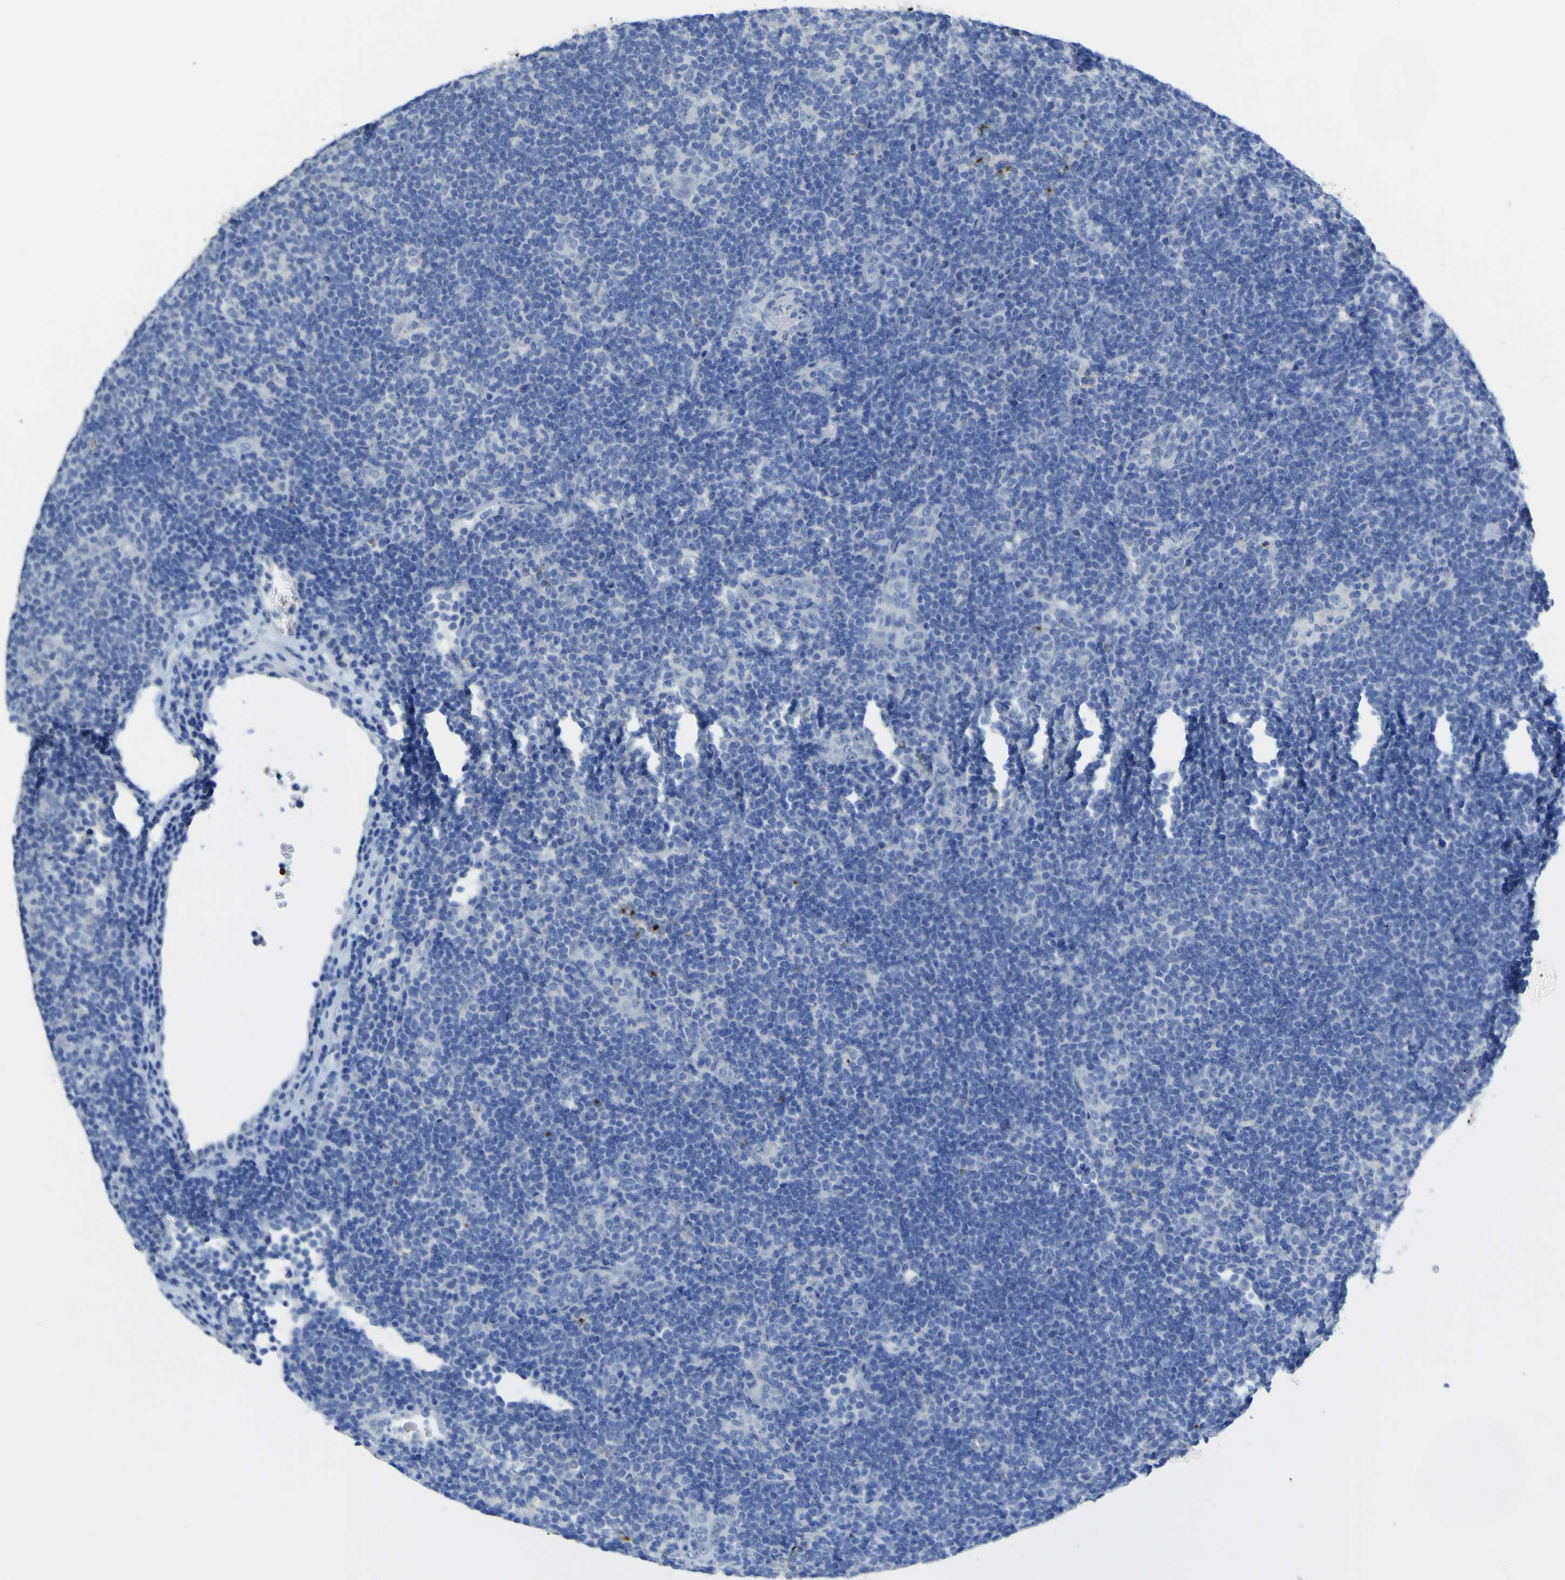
{"staining": {"intensity": "negative", "quantity": "none", "location": "none"}, "tissue": "lymphoma", "cell_type": "Tumor cells", "image_type": "cancer", "snomed": [{"axis": "morphology", "description": "Hodgkin's disease, NOS"}, {"axis": "topography", "description": "Lymph node"}], "caption": "Immunohistochemistry of human lymphoma shows no expression in tumor cells.", "gene": "GCM1", "patient": {"sex": "female", "age": 57}}